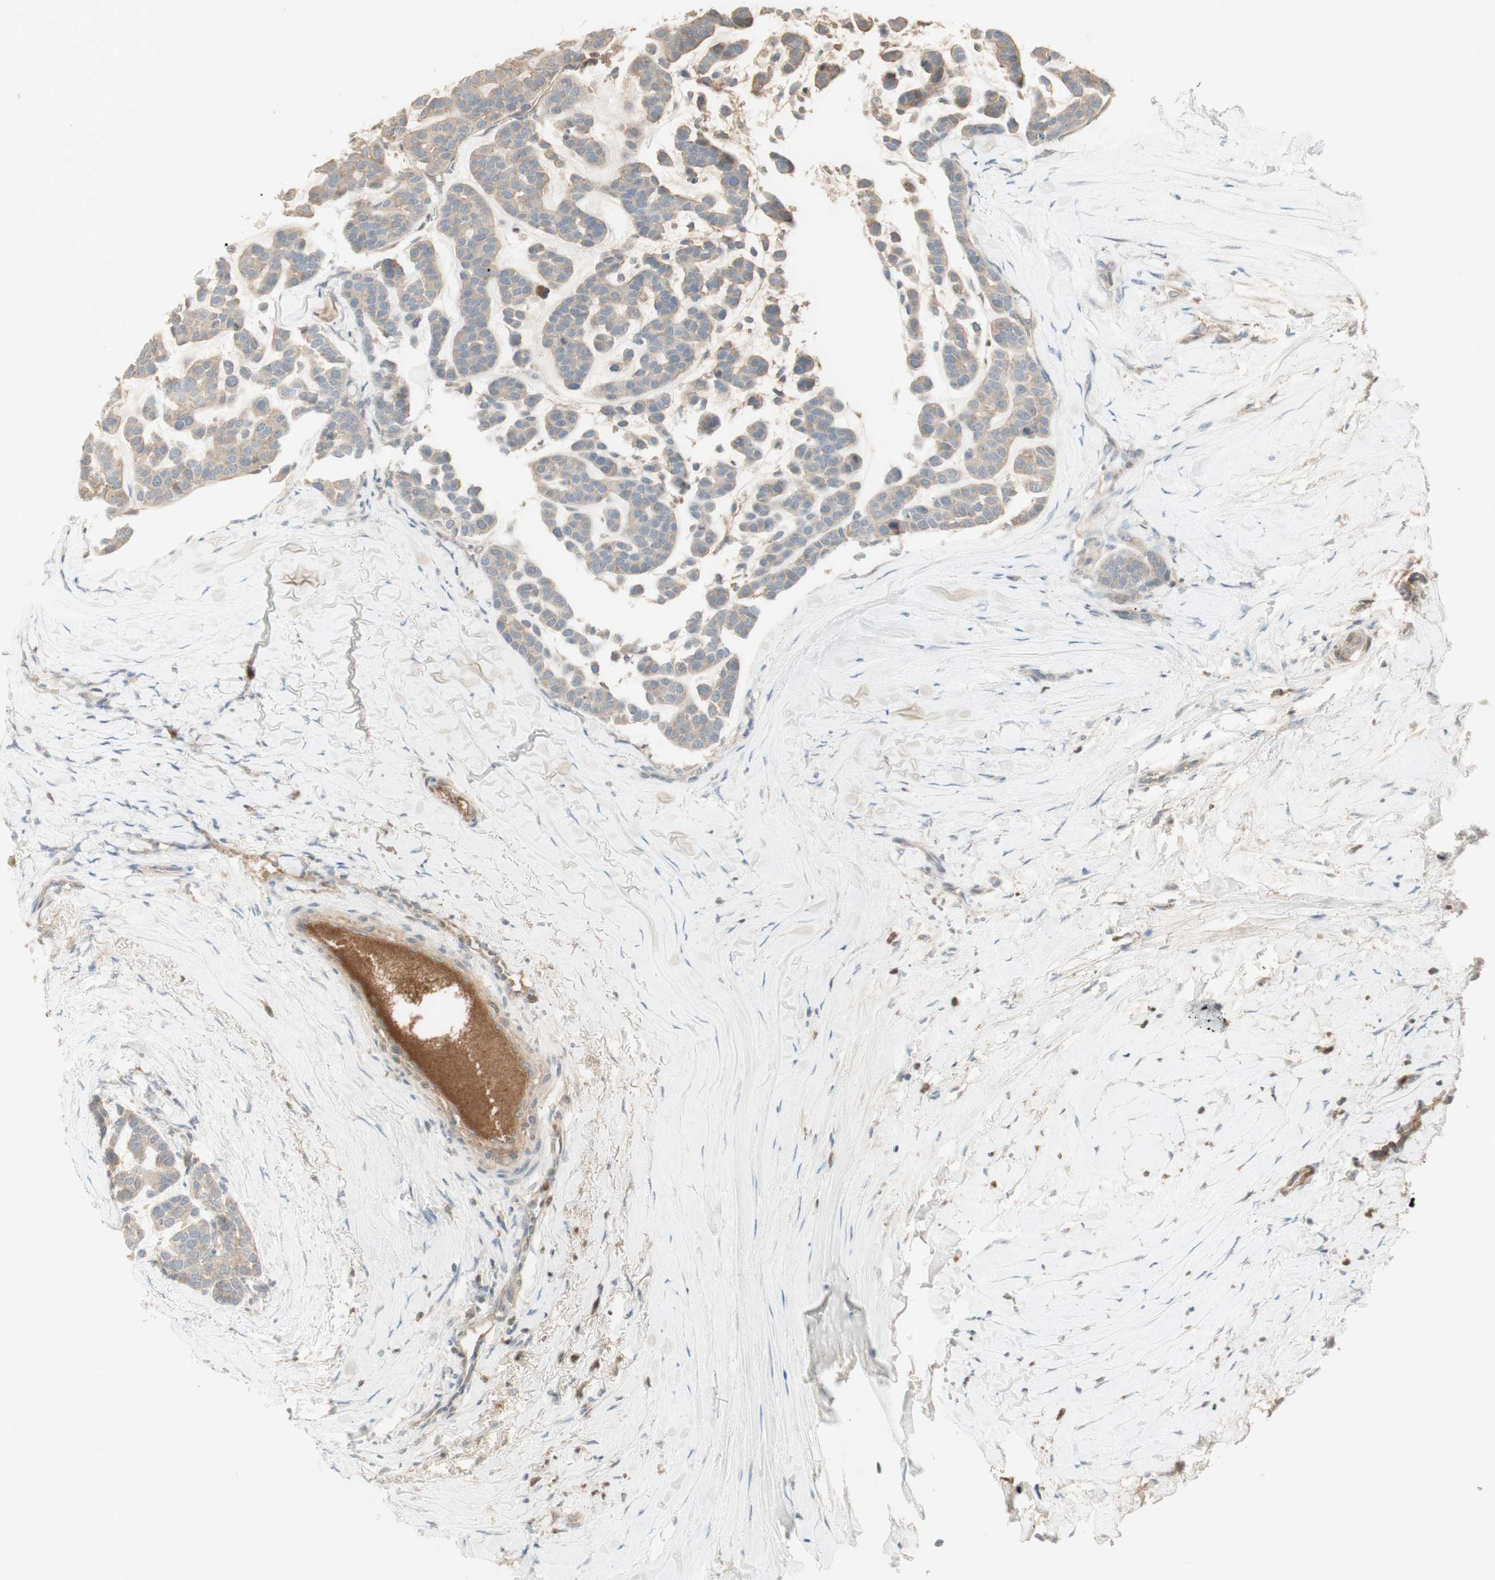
{"staining": {"intensity": "moderate", "quantity": ">75%", "location": "cytoplasmic/membranous"}, "tissue": "head and neck cancer", "cell_type": "Tumor cells", "image_type": "cancer", "snomed": [{"axis": "morphology", "description": "Adenocarcinoma, NOS"}, {"axis": "morphology", "description": "Adenoma, NOS"}, {"axis": "topography", "description": "Head-Neck"}], "caption": "Protein staining exhibits moderate cytoplasmic/membranous staining in approximately >75% of tumor cells in head and neck cancer.", "gene": "NID1", "patient": {"sex": "female", "age": 55}}